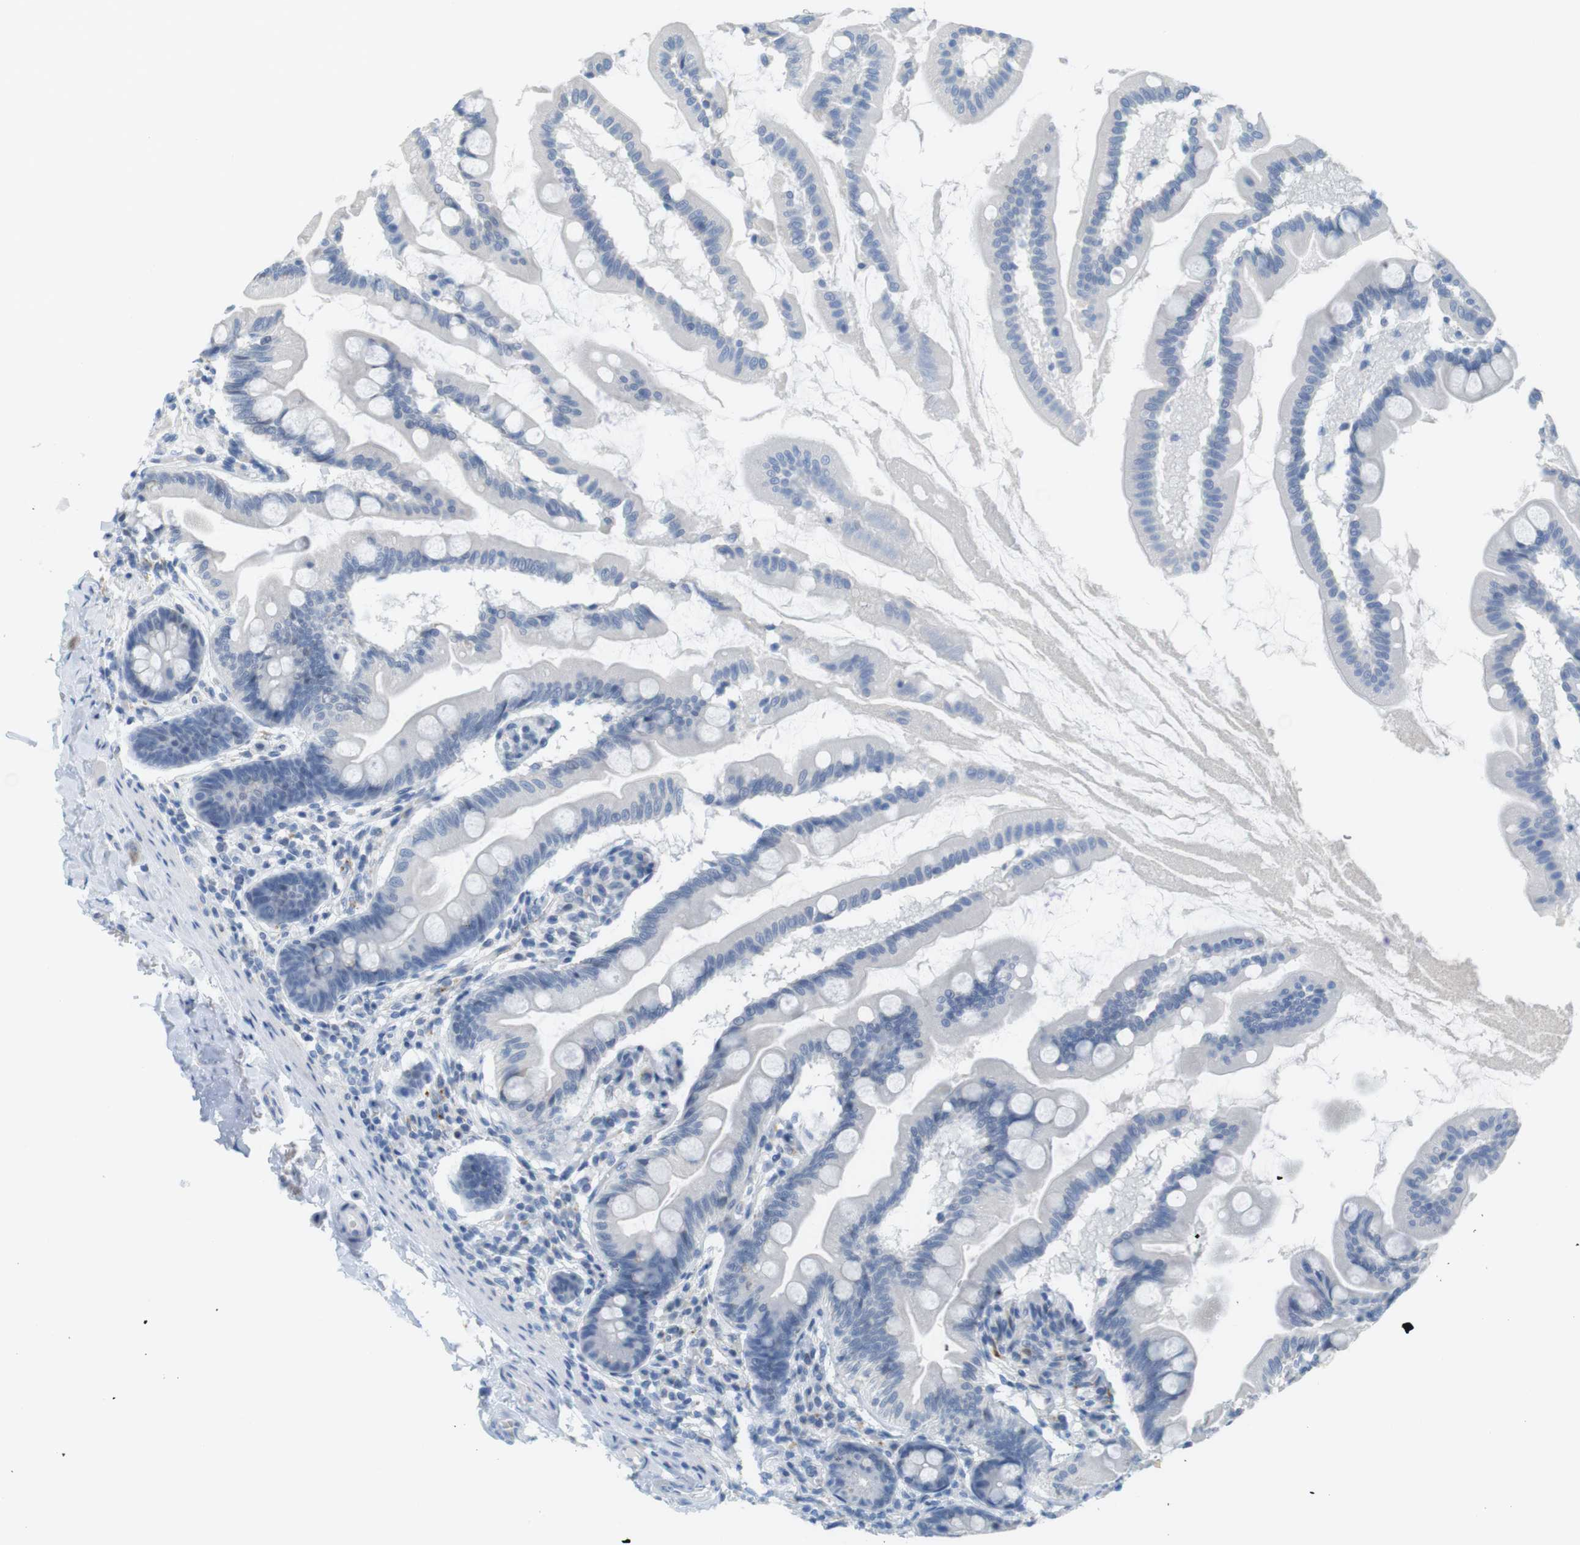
{"staining": {"intensity": "negative", "quantity": "none", "location": "none"}, "tissue": "small intestine", "cell_type": "Glandular cells", "image_type": "normal", "snomed": [{"axis": "morphology", "description": "Normal tissue, NOS"}, {"axis": "topography", "description": "Small intestine"}], "caption": "Immunohistochemistry (IHC) of unremarkable small intestine shows no expression in glandular cells.", "gene": "YIPF1", "patient": {"sex": "female", "age": 56}}